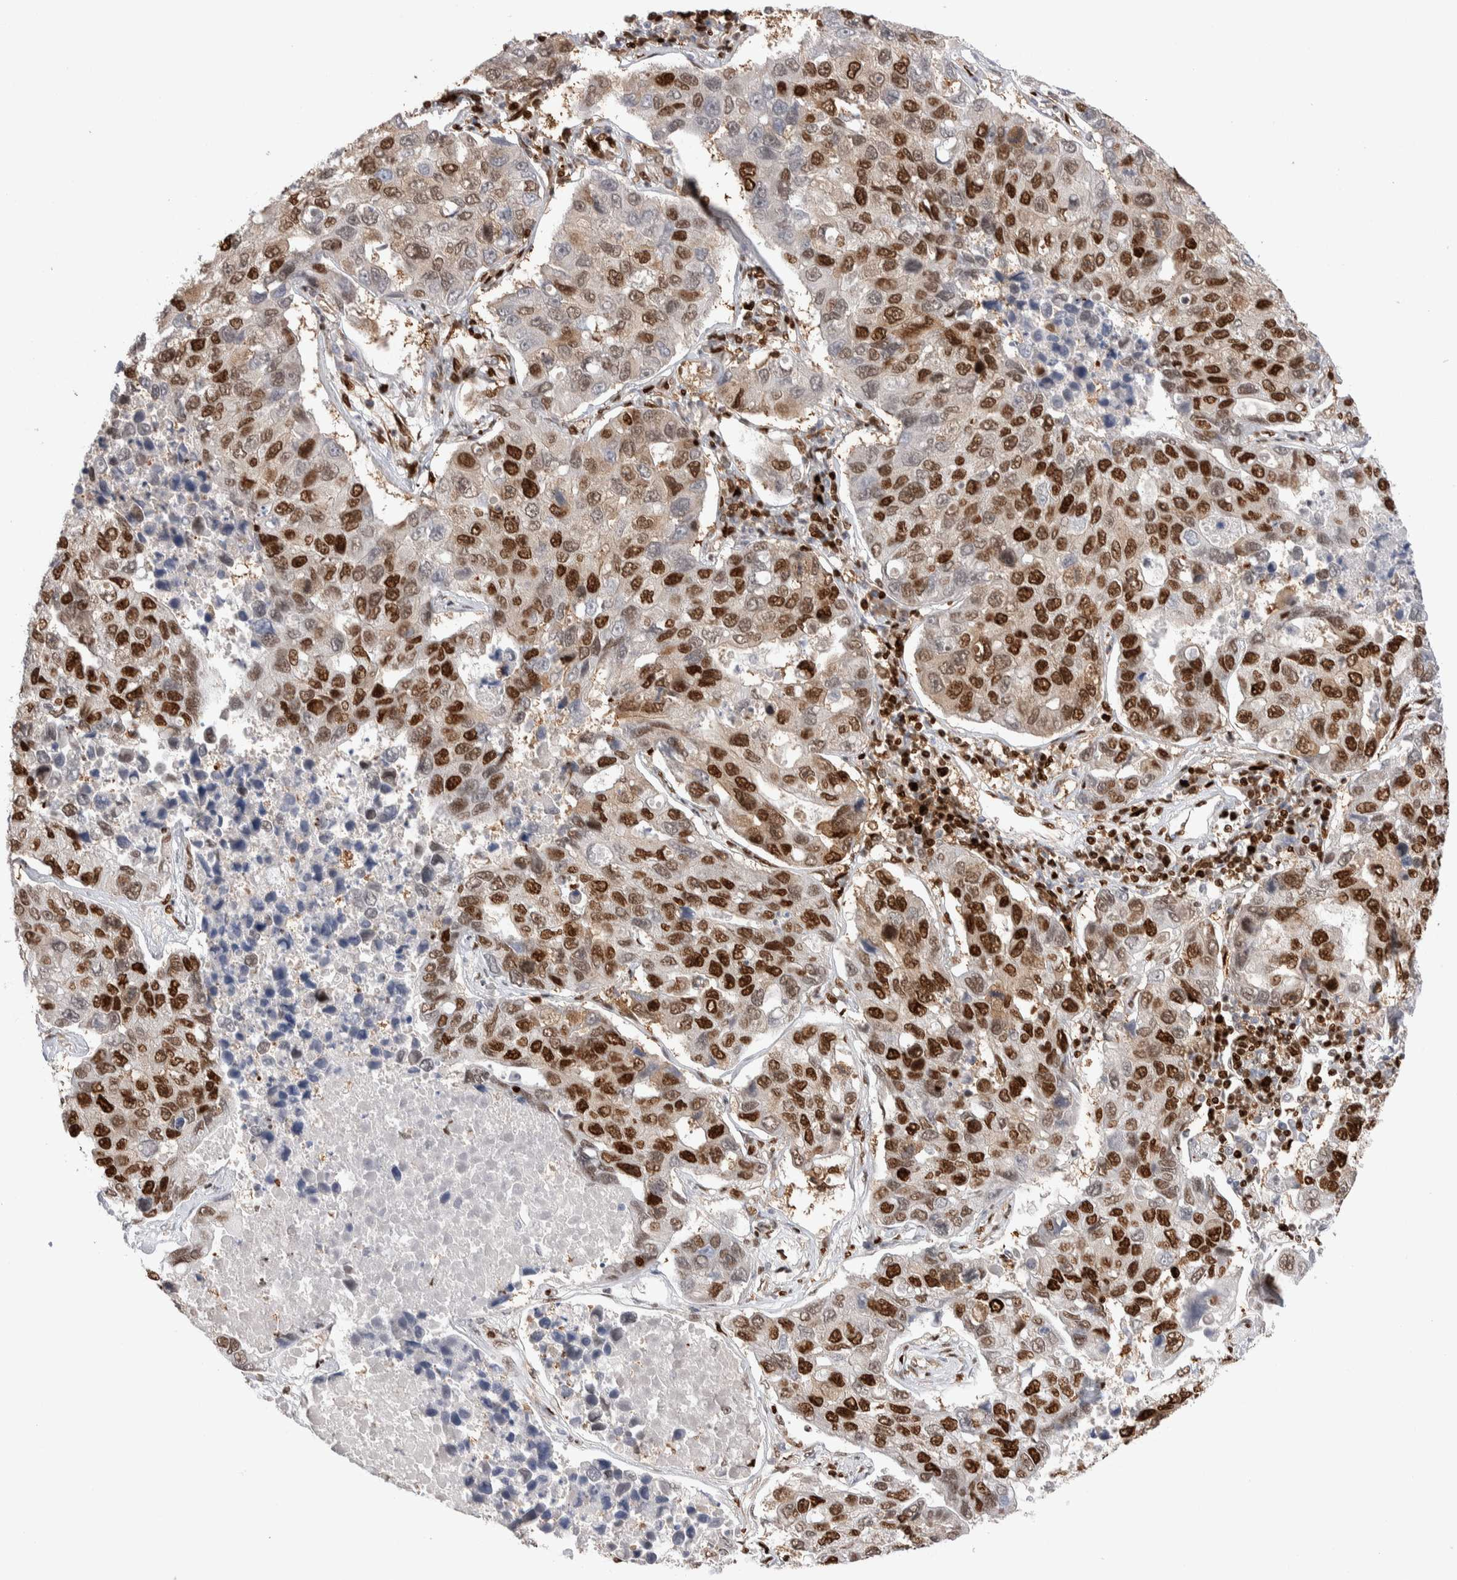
{"staining": {"intensity": "strong", "quantity": "25%-75%", "location": "nuclear"}, "tissue": "lung cancer", "cell_type": "Tumor cells", "image_type": "cancer", "snomed": [{"axis": "morphology", "description": "Adenocarcinoma, NOS"}, {"axis": "topography", "description": "Lung"}], "caption": "Human adenocarcinoma (lung) stained for a protein (brown) demonstrates strong nuclear positive positivity in about 25%-75% of tumor cells.", "gene": "RNASEK-C17orf49", "patient": {"sex": "male", "age": 64}}